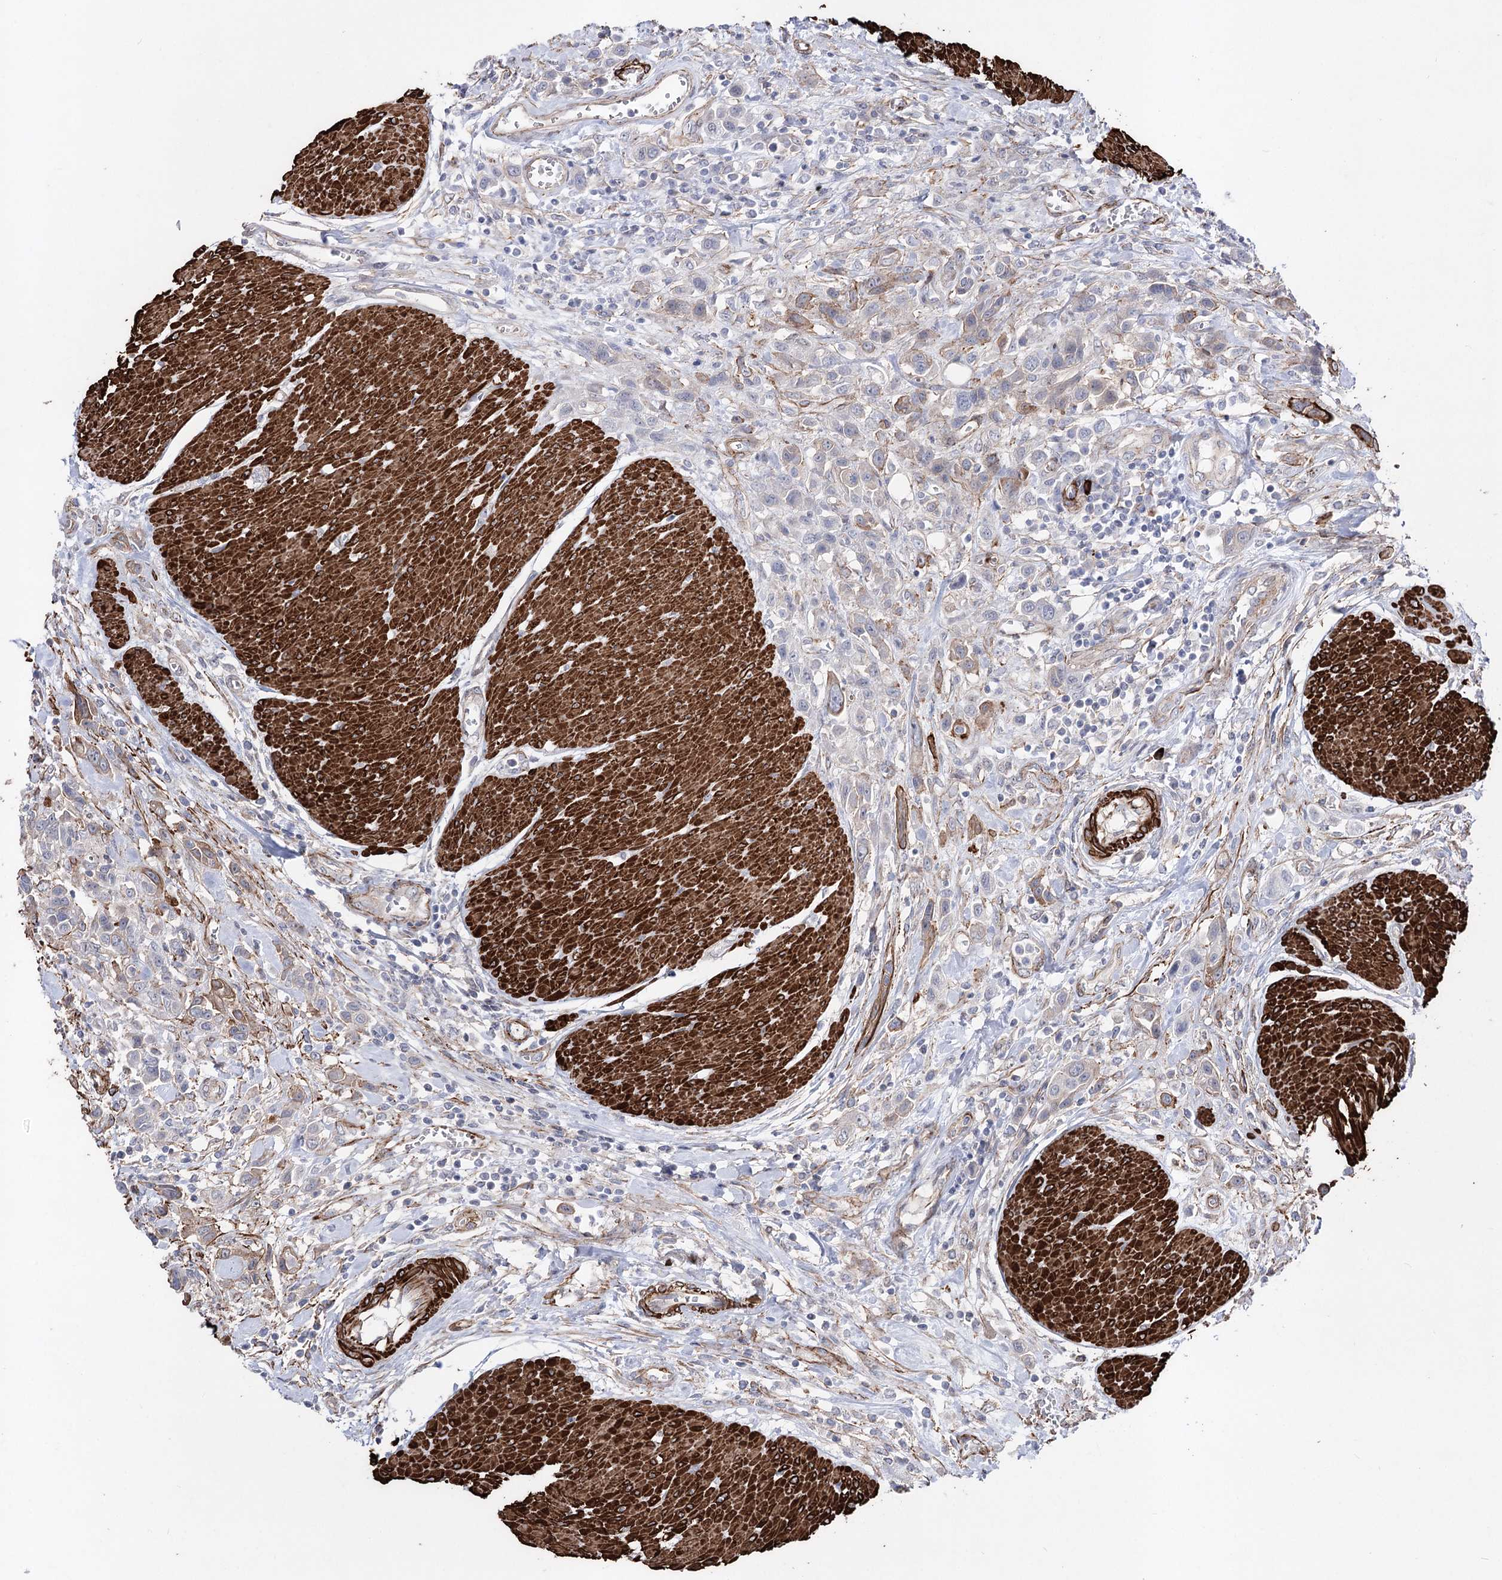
{"staining": {"intensity": "weak", "quantity": "<25%", "location": "cytoplasmic/membranous"}, "tissue": "urothelial cancer", "cell_type": "Tumor cells", "image_type": "cancer", "snomed": [{"axis": "morphology", "description": "Urothelial carcinoma, High grade"}, {"axis": "topography", "description": "Urinary bladder"}], "caption": "The photomicrograph reveals no staining of tumor cells in high-grade urothelial carcinoma. The staining was performed using DAB (3,3'-diaminobenzidine) to visualize the protein expression in brown, while the nuclei were stained in blue with hematoxylin (Magnification: 20x).", "gene": "ARHGAP20", "patient": {"sex": "male", "age": 50}}